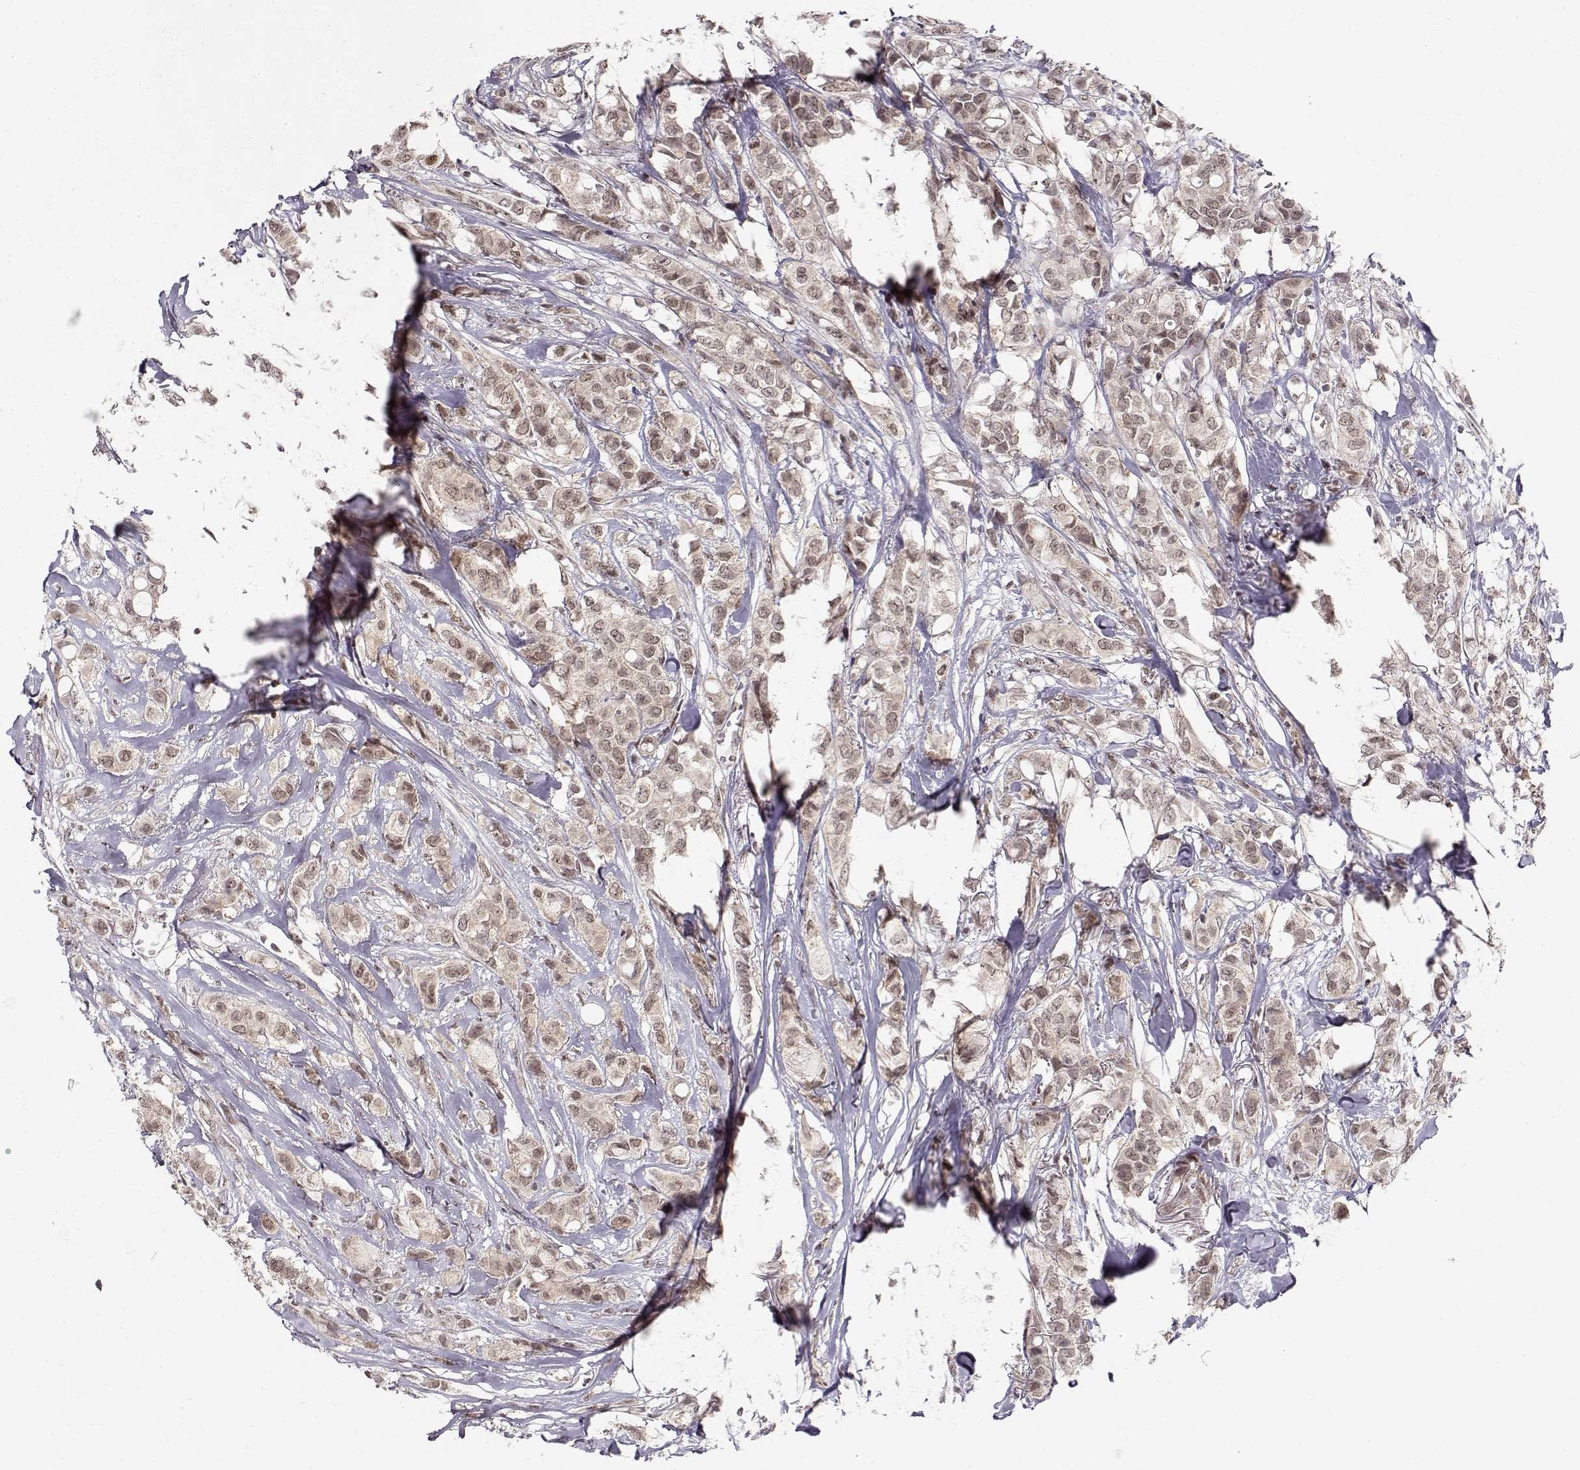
{"staining": {"intensity": "weak", "quantity": ">75%", "location": "cytoplasmic/membranous,nuclear"}, "tissue": "breast cancer", "cell_type": "Tumor cells", "image_type": "cancer", "snomed": [{"axis": "morphology", "description": "Duct carcinoma"}, {"axis": "topography", "description": "Breast"}], "caption": "Breast intraductal carcinoma stained for a protein reveals weak cytoplasmic/membranous and nuclear positivity in tumor cells.", "gene": "CSNK2A1", "patient": {"sex": "female", "age": 85}}